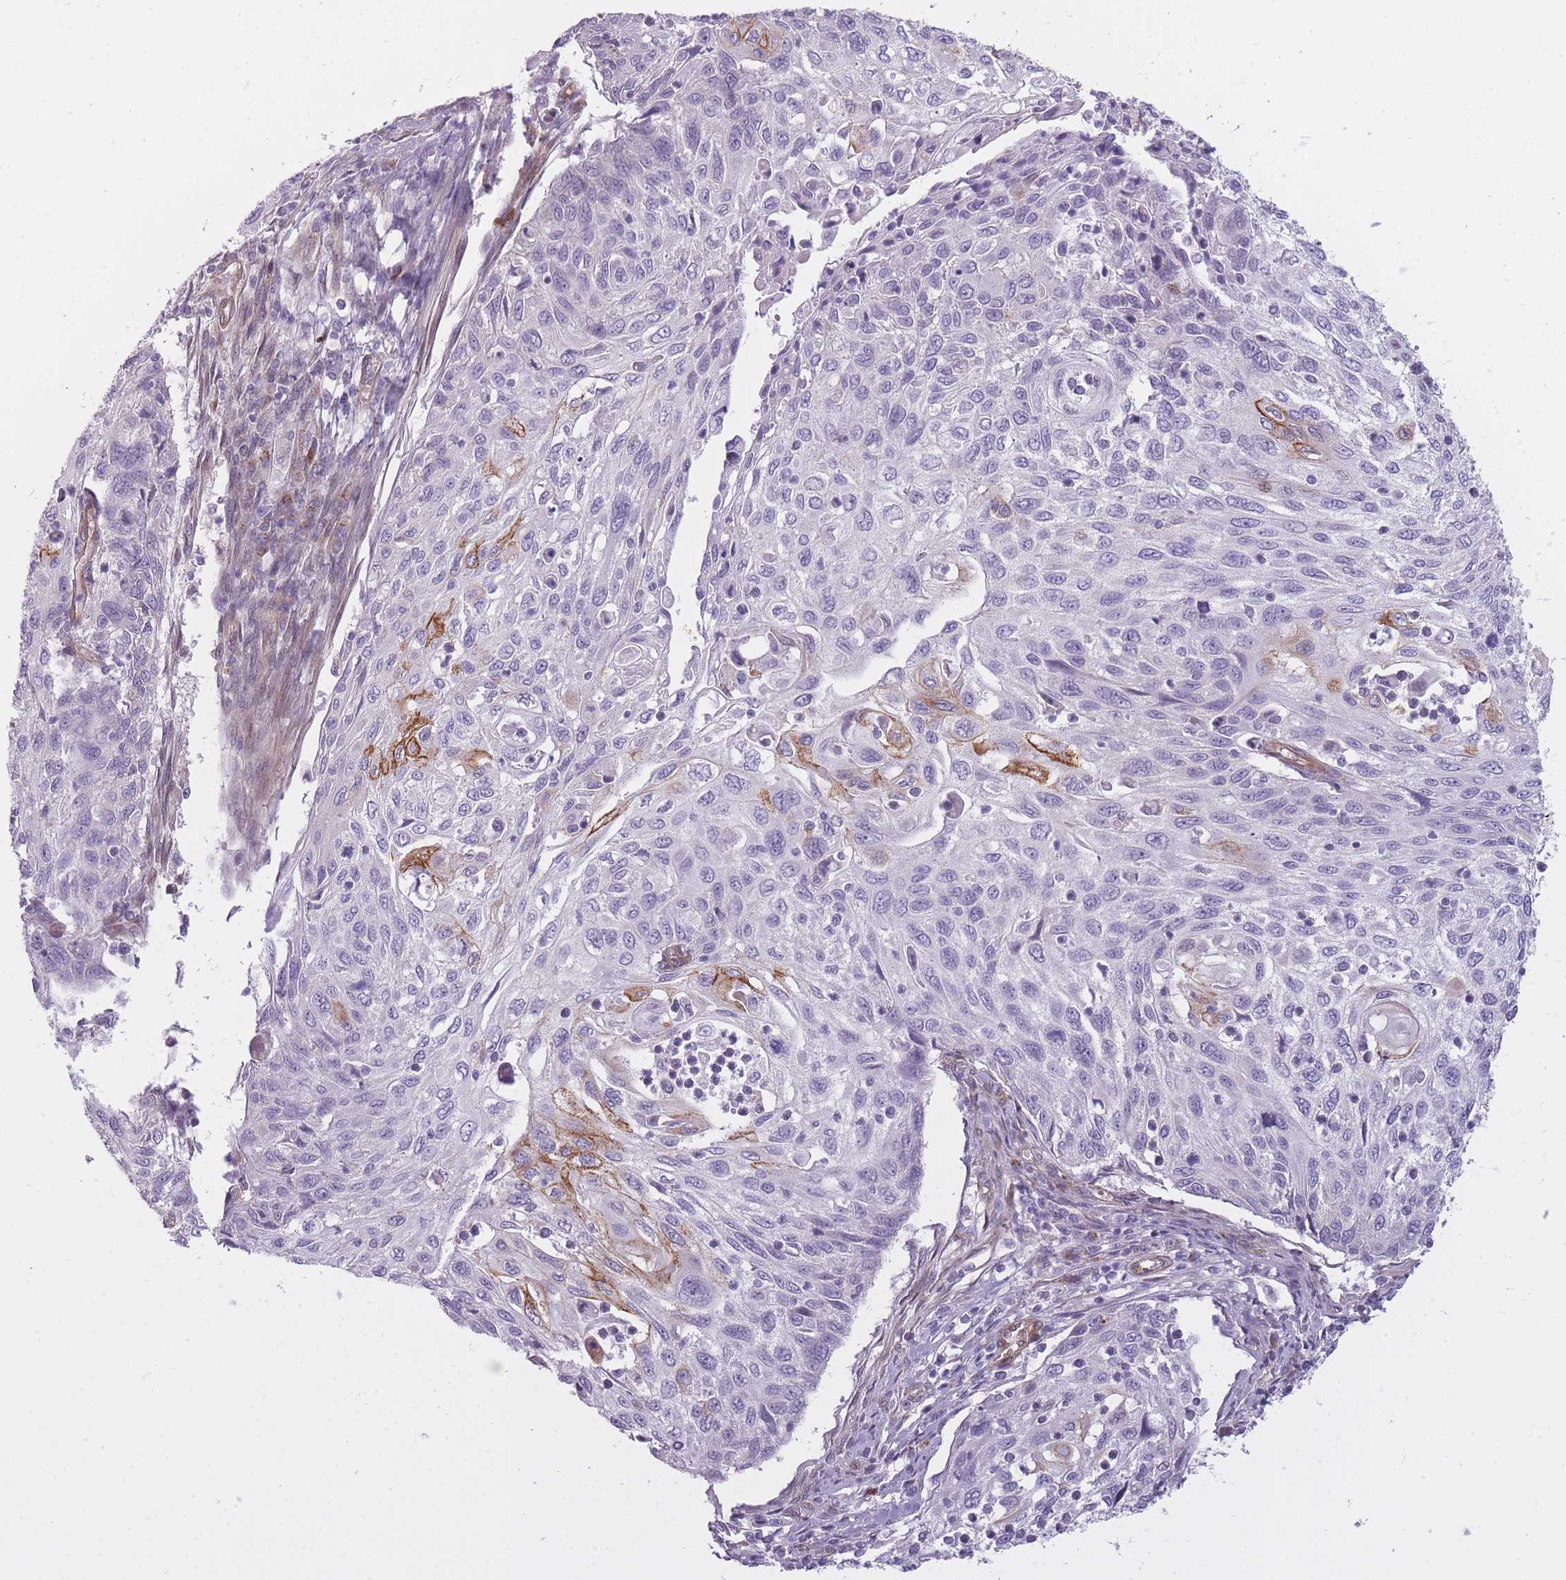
{"staining": {"intensity": "moderate", "quantity": "<25%", "location": "cytoplasmic/membranous"}, "tissue": "cervical cancer", "cell_type": "Tumor cells", "image_type": "cancer", "snomed": [{"axis": "morphology", "description": "Squamous cell carcinoma, NOS"}, {"axis": "topography", "description": "Cervix"}], "caption": "High-power microscopy captured an immunohistochemistry image of cervical squamous cell carcinoma, revealing moderate cytoplasmic/membranous positivity in approximately <25% of tumor cells. (IHC, brightfield microscopy, high magnification).", "gene": "PGRMC2", "patient": {"sex": "female", "age": 70}}